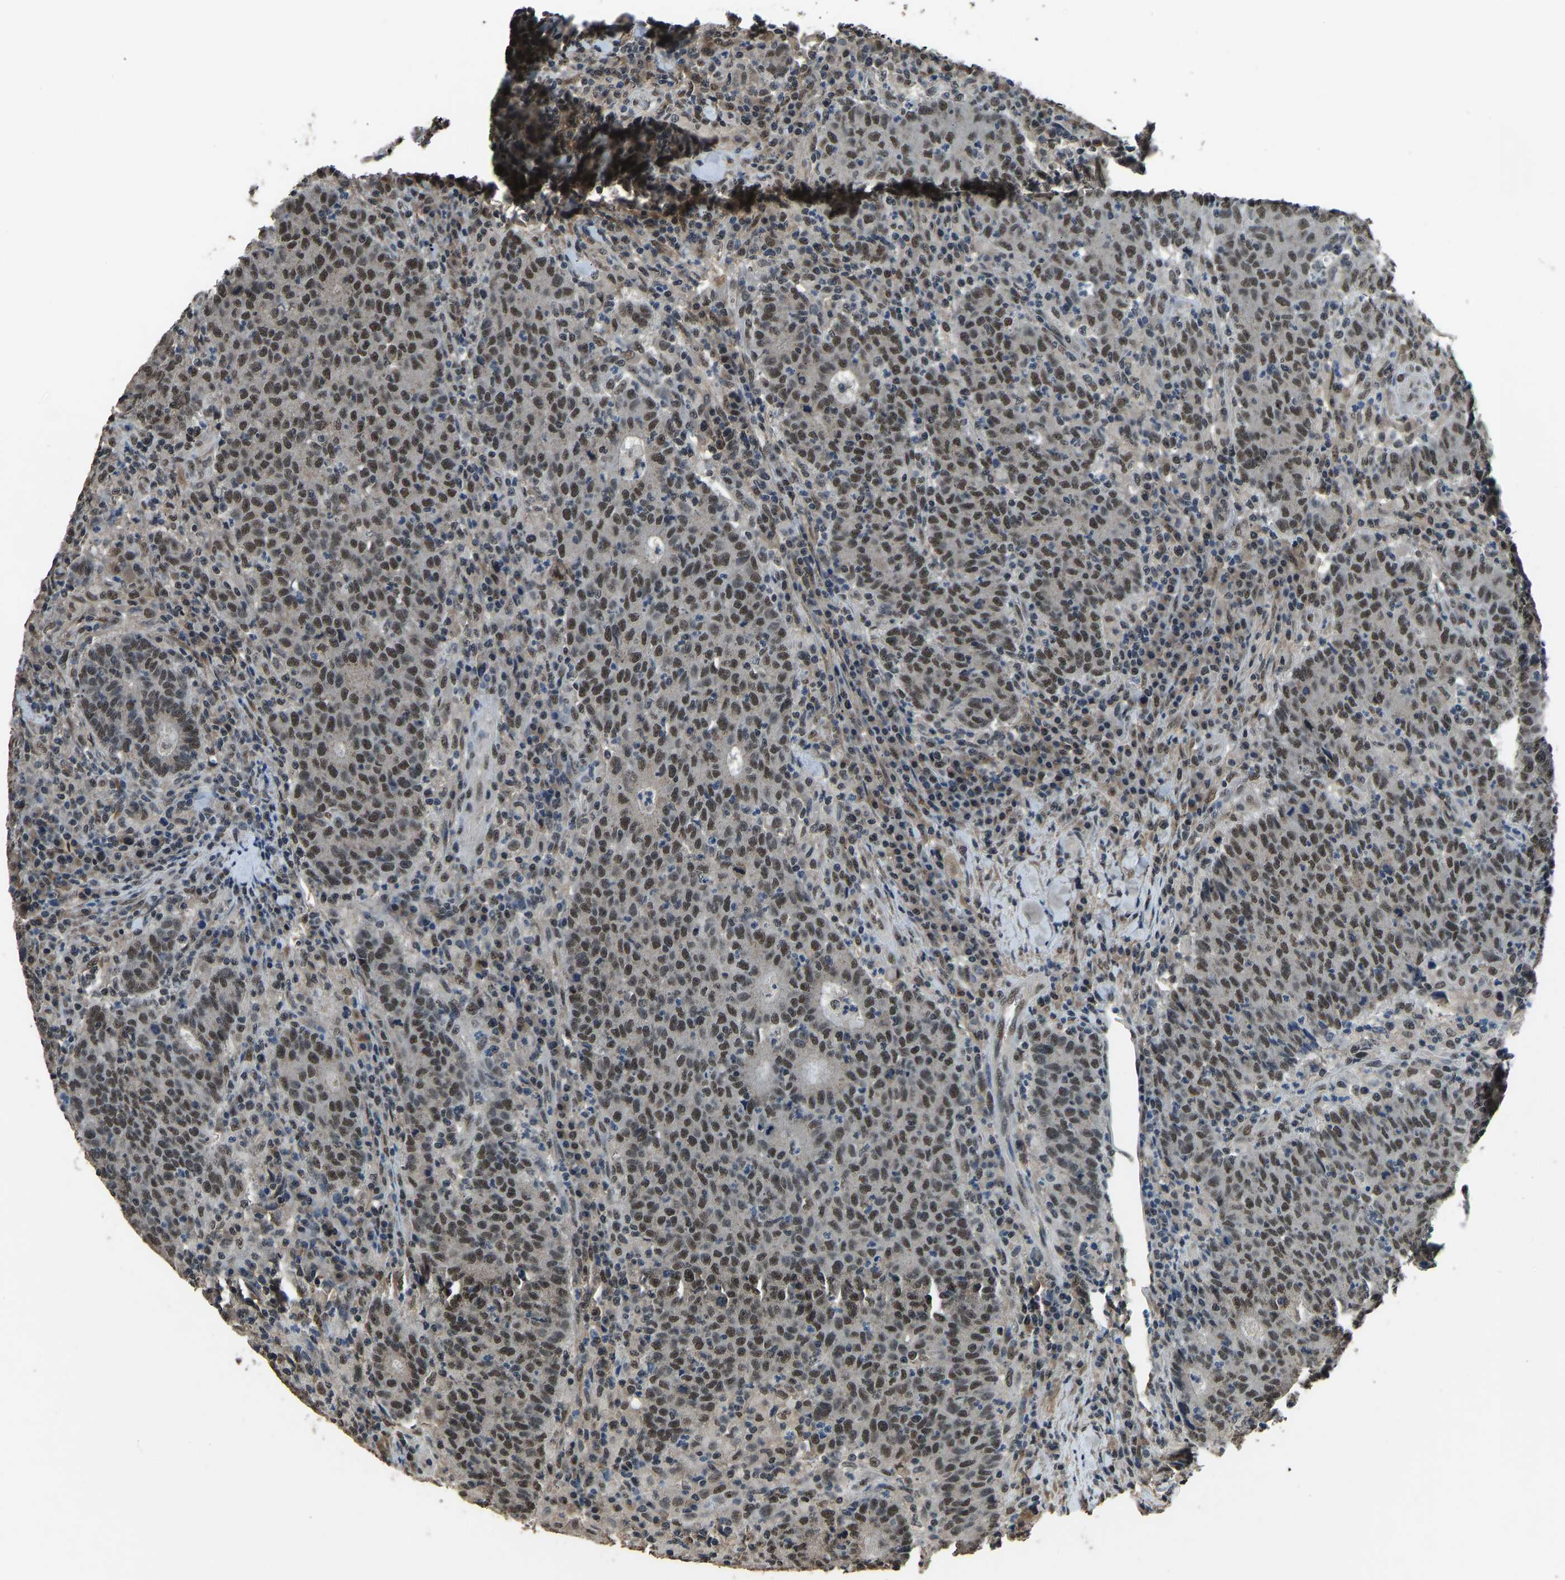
{"staining": {"intensity": "moderate", "quantity": ">75%", "location": "nuclear"}, "tissue": "colorectal cancer", "cell_type": "Tumor cells", "image_type": "cancer", "snomed": [{"axis": "morphology", "description": "Adenocarcinoma, NOS"}, {"axis": "topography", "description": "Colon"}], "caption": "Protein expression analysis of human colorectal cancer (adenocarcinoma) reveals moderate nuclear expression in about >75% of tumor cells.", "gene": "TOX4", "patient": {"sex": "female", "age": 75}}